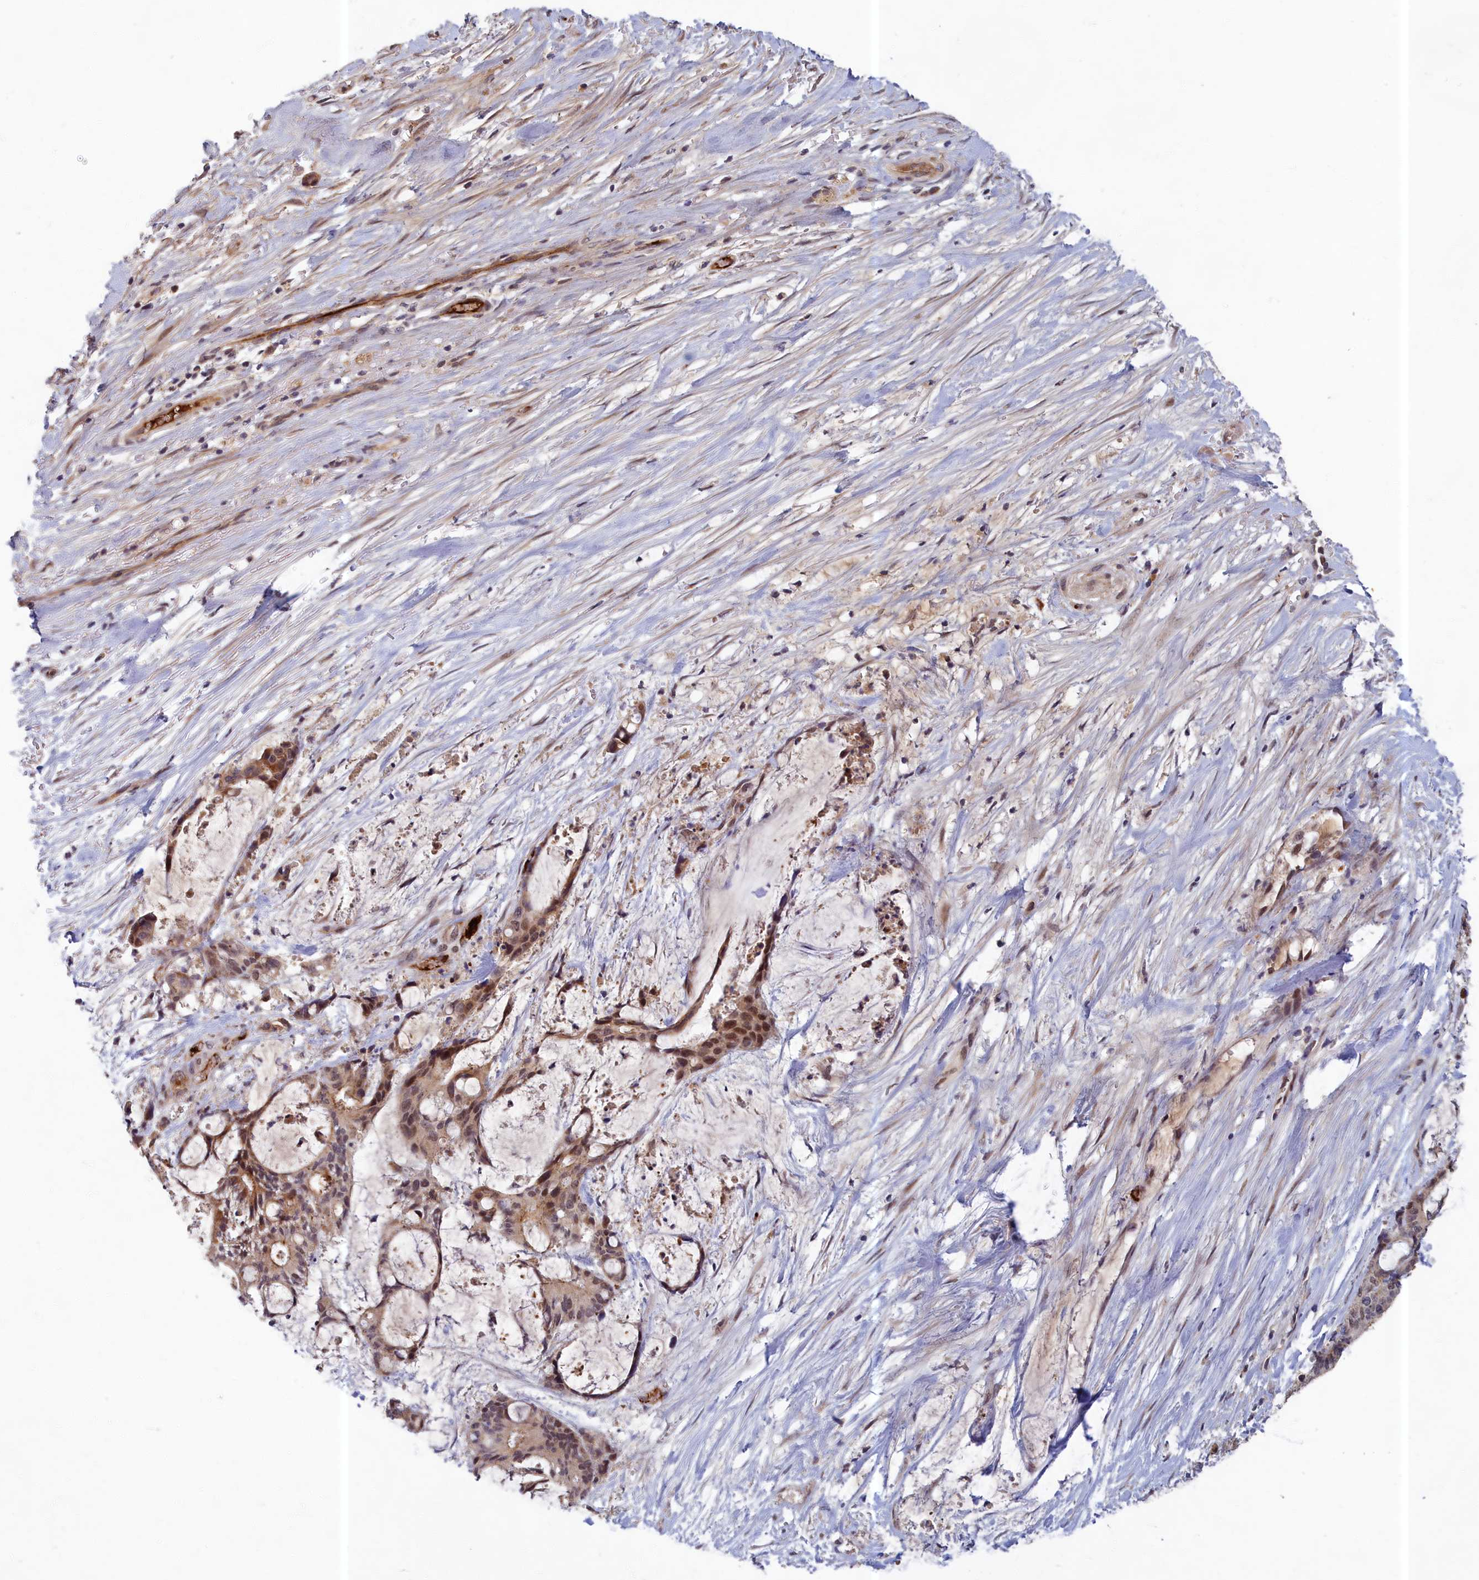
{"staining": {"intensity": "weak", "quantity": "25%-75%", "location": "cytoplasmic/membranous,nuclear"}, "tissue": "liver cancer", "cell_type": "Tumor cells", "image_type": "cancer", "snomed": [{"axis": "morphology", "description": "Normal tissue, NOS"}, {"axis": "morphology", "description": "Cholangiocarcinoma"}, {"axis": "topography", "description": "Liver"}, {"axis": "topography", "description": "Peripheral nerve tissue"}], "caption": "Tumor cells display low levels of weak cytoplasmic/membranous and nuclear positivity in approximately 25%-75% of cells in human liver cholangiocarcinoma. The protein is stained brown, and the nuclei are stained in blue (DAB IHC with brightfield microscopy, high magnification).", "gene": "EARS2", "patient": {"sex": "female", "age": 73}}